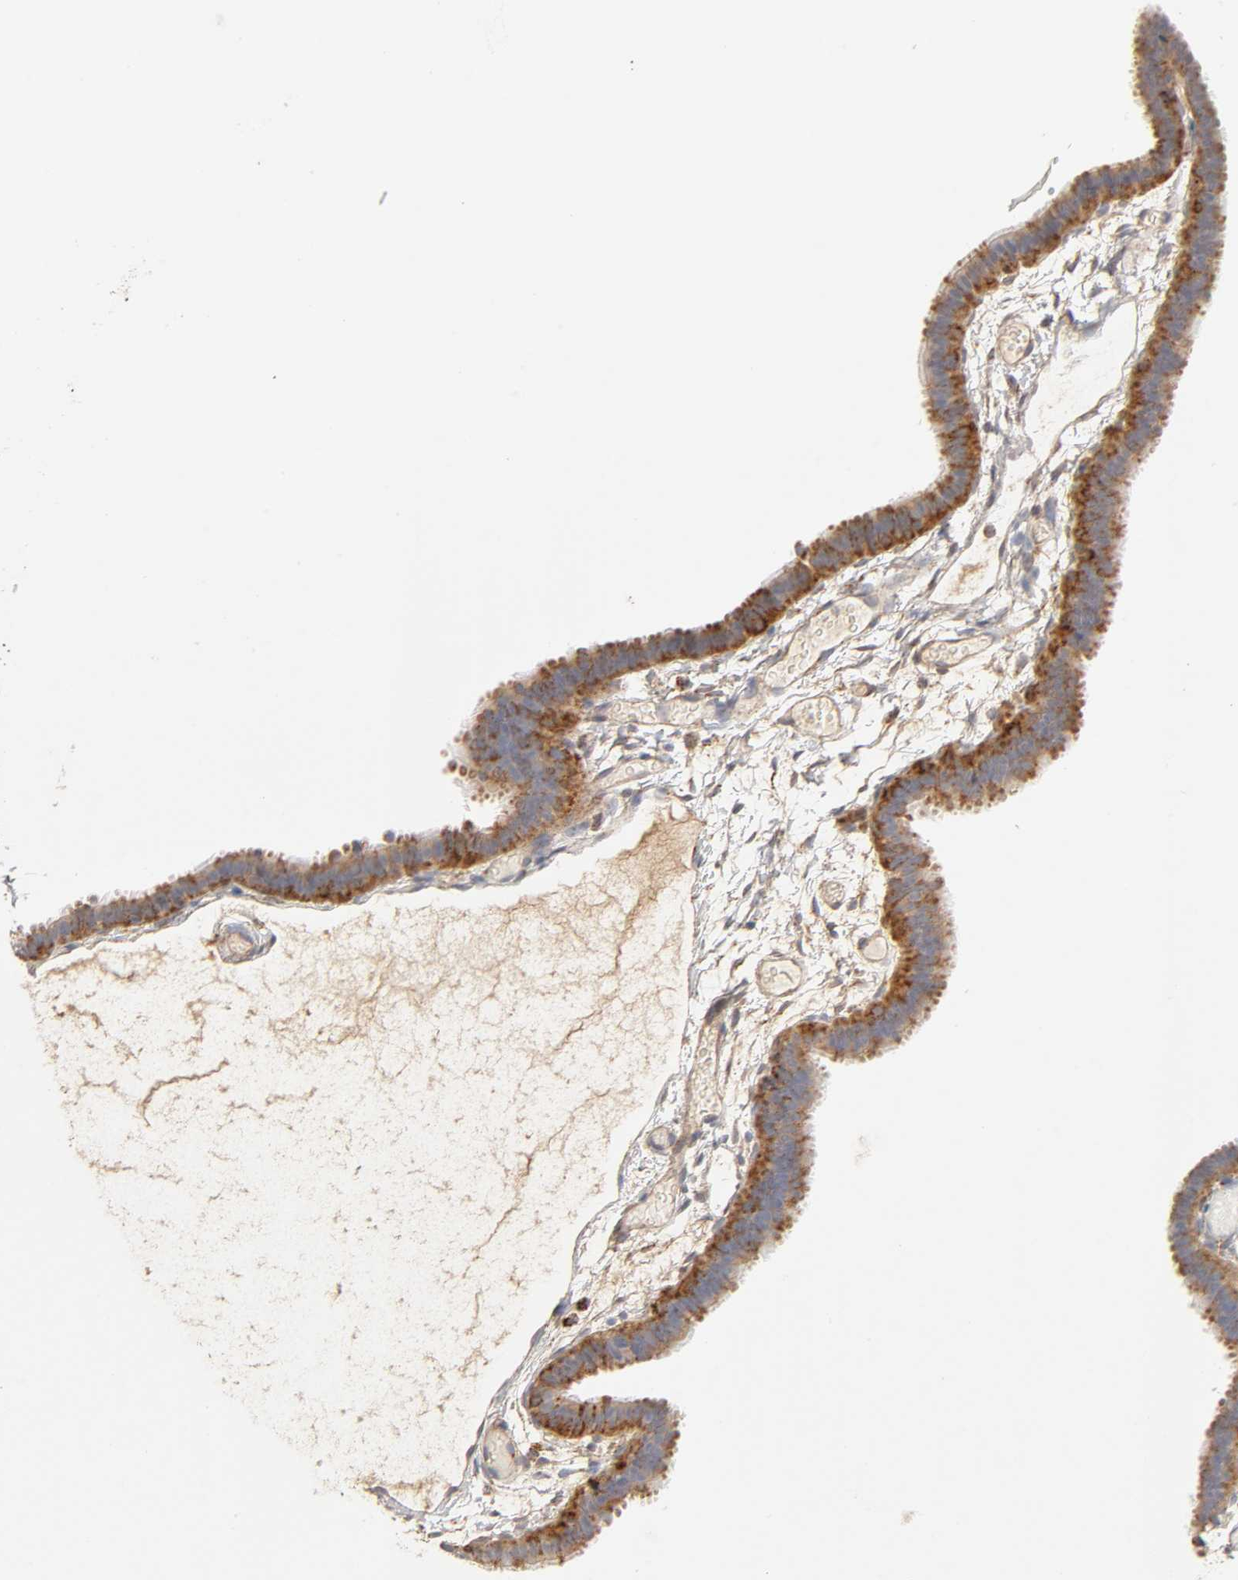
{"staining": {"intensity": "strong", "quantity": ">75%", "location": "cytoplasmic/membranous"}, "tissue": "fallopian tube", "cell_type": "Glandular cells", "image_type": "normal", "snomed": [{"axis": "morphology", "description": "Normal tissue, NOS"}, {"axis": "topography", "description": "Fallopian tube"}], "caption": "Fallopian tube stained with DAB (3,3'-diaminobenzidine) immunohistochemistry (IHC) displays high levels of strong cytoplasmic/membranous expression in about >75% of glandular cells.", "gene": "ISG15", "patient": {"sex": "female", "age": 29}}